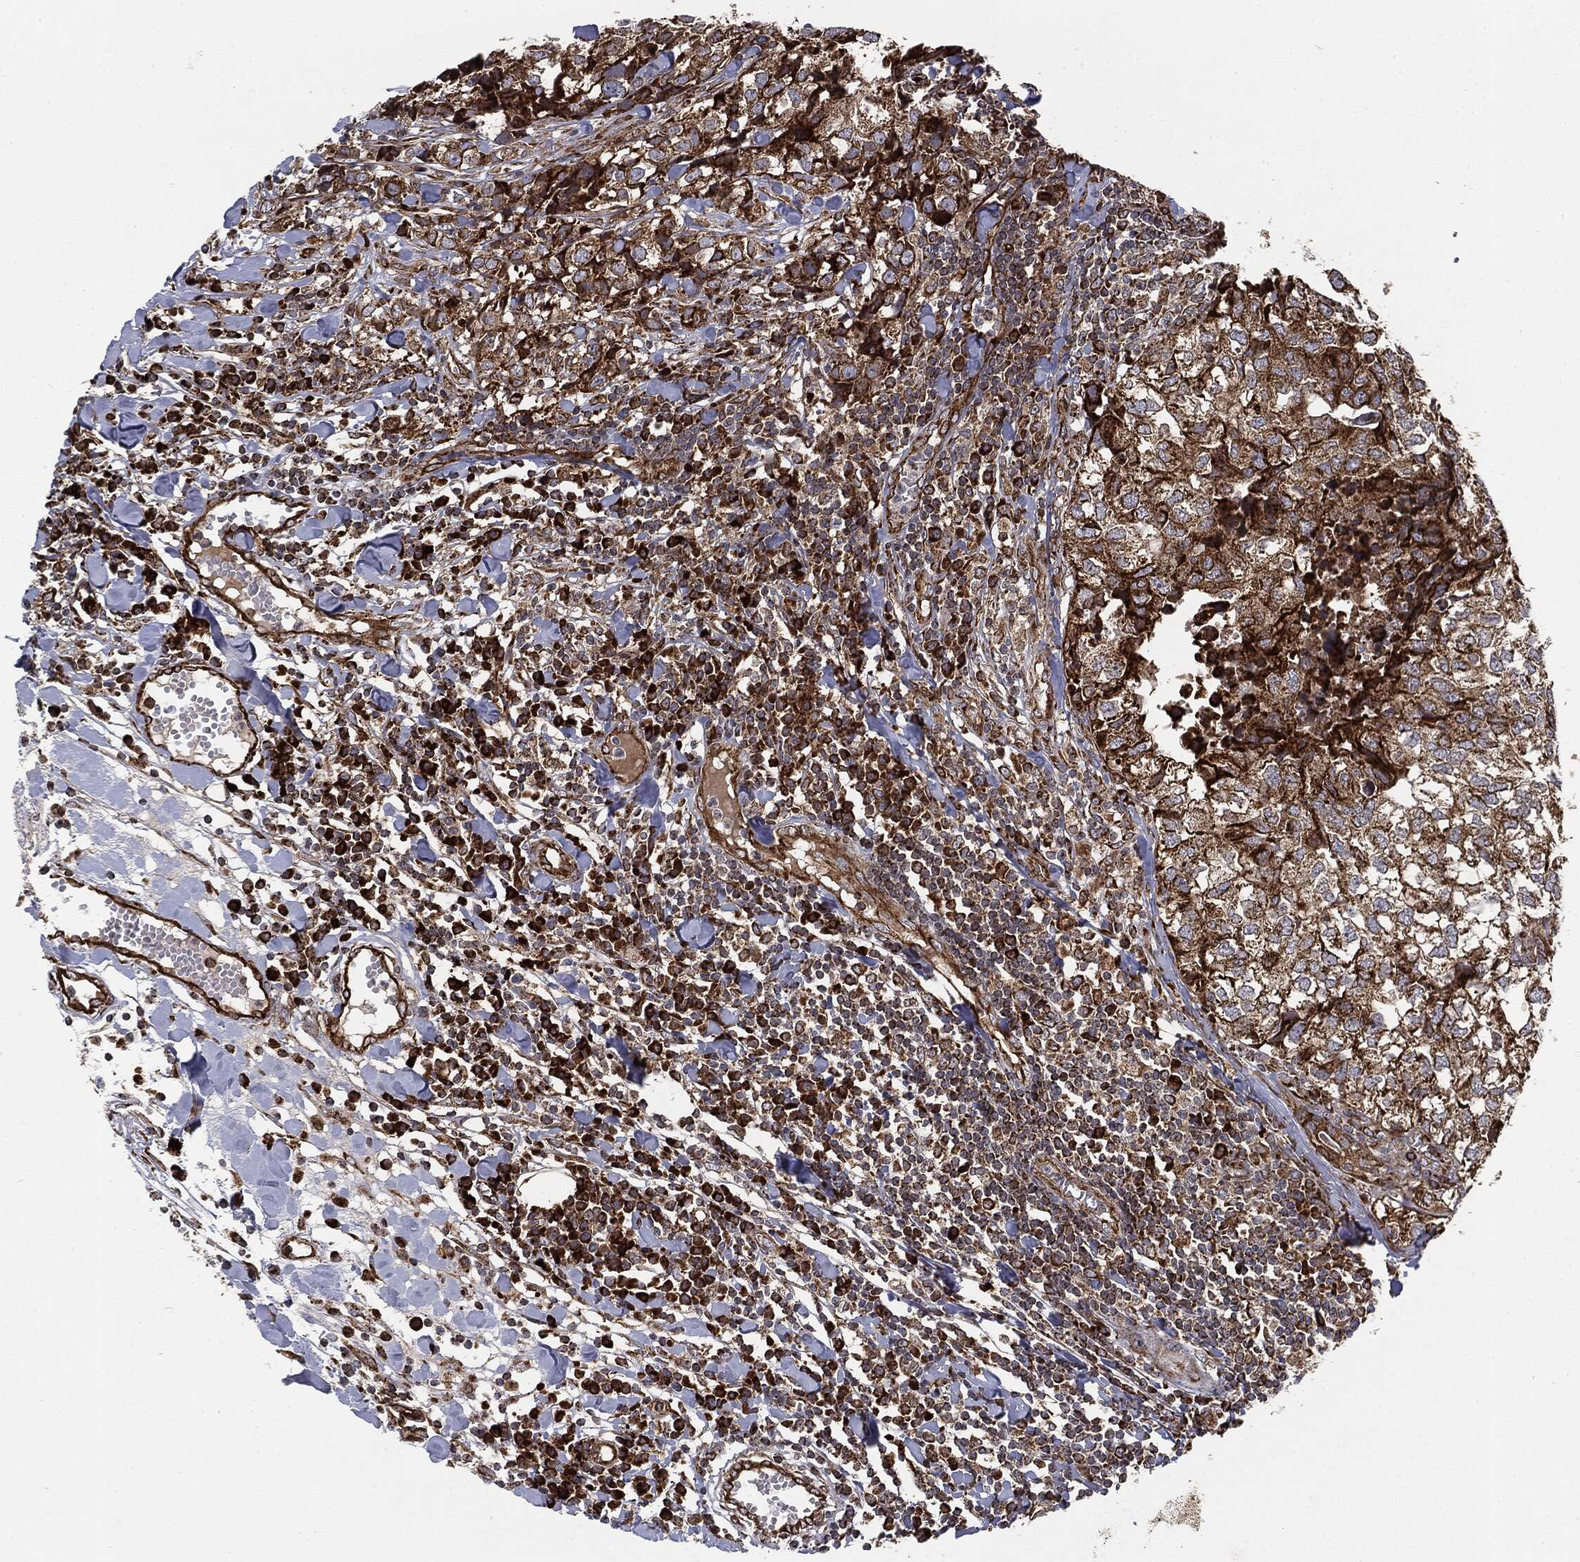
{"staining": {"intensity": "strong", "quantity": ">75%", "location": "cytoplasmic/membranous"}, "tissue": "breast cancer", "cell_type": "Tumor cells", "image_type": "cancer", "snomed": [{"axis": "morphology", "description": "Duct carcinoma"}, {"axis": "topography", "description": "Breast"}], "caption": "Breast cancer tissue exhibits strong cytoplasmic/membranous expression in about >75% of tumor cells, visualized by immunohistochemistry.", "gene": "CYLD", "patient": {"sex": "female", "age": 30}}